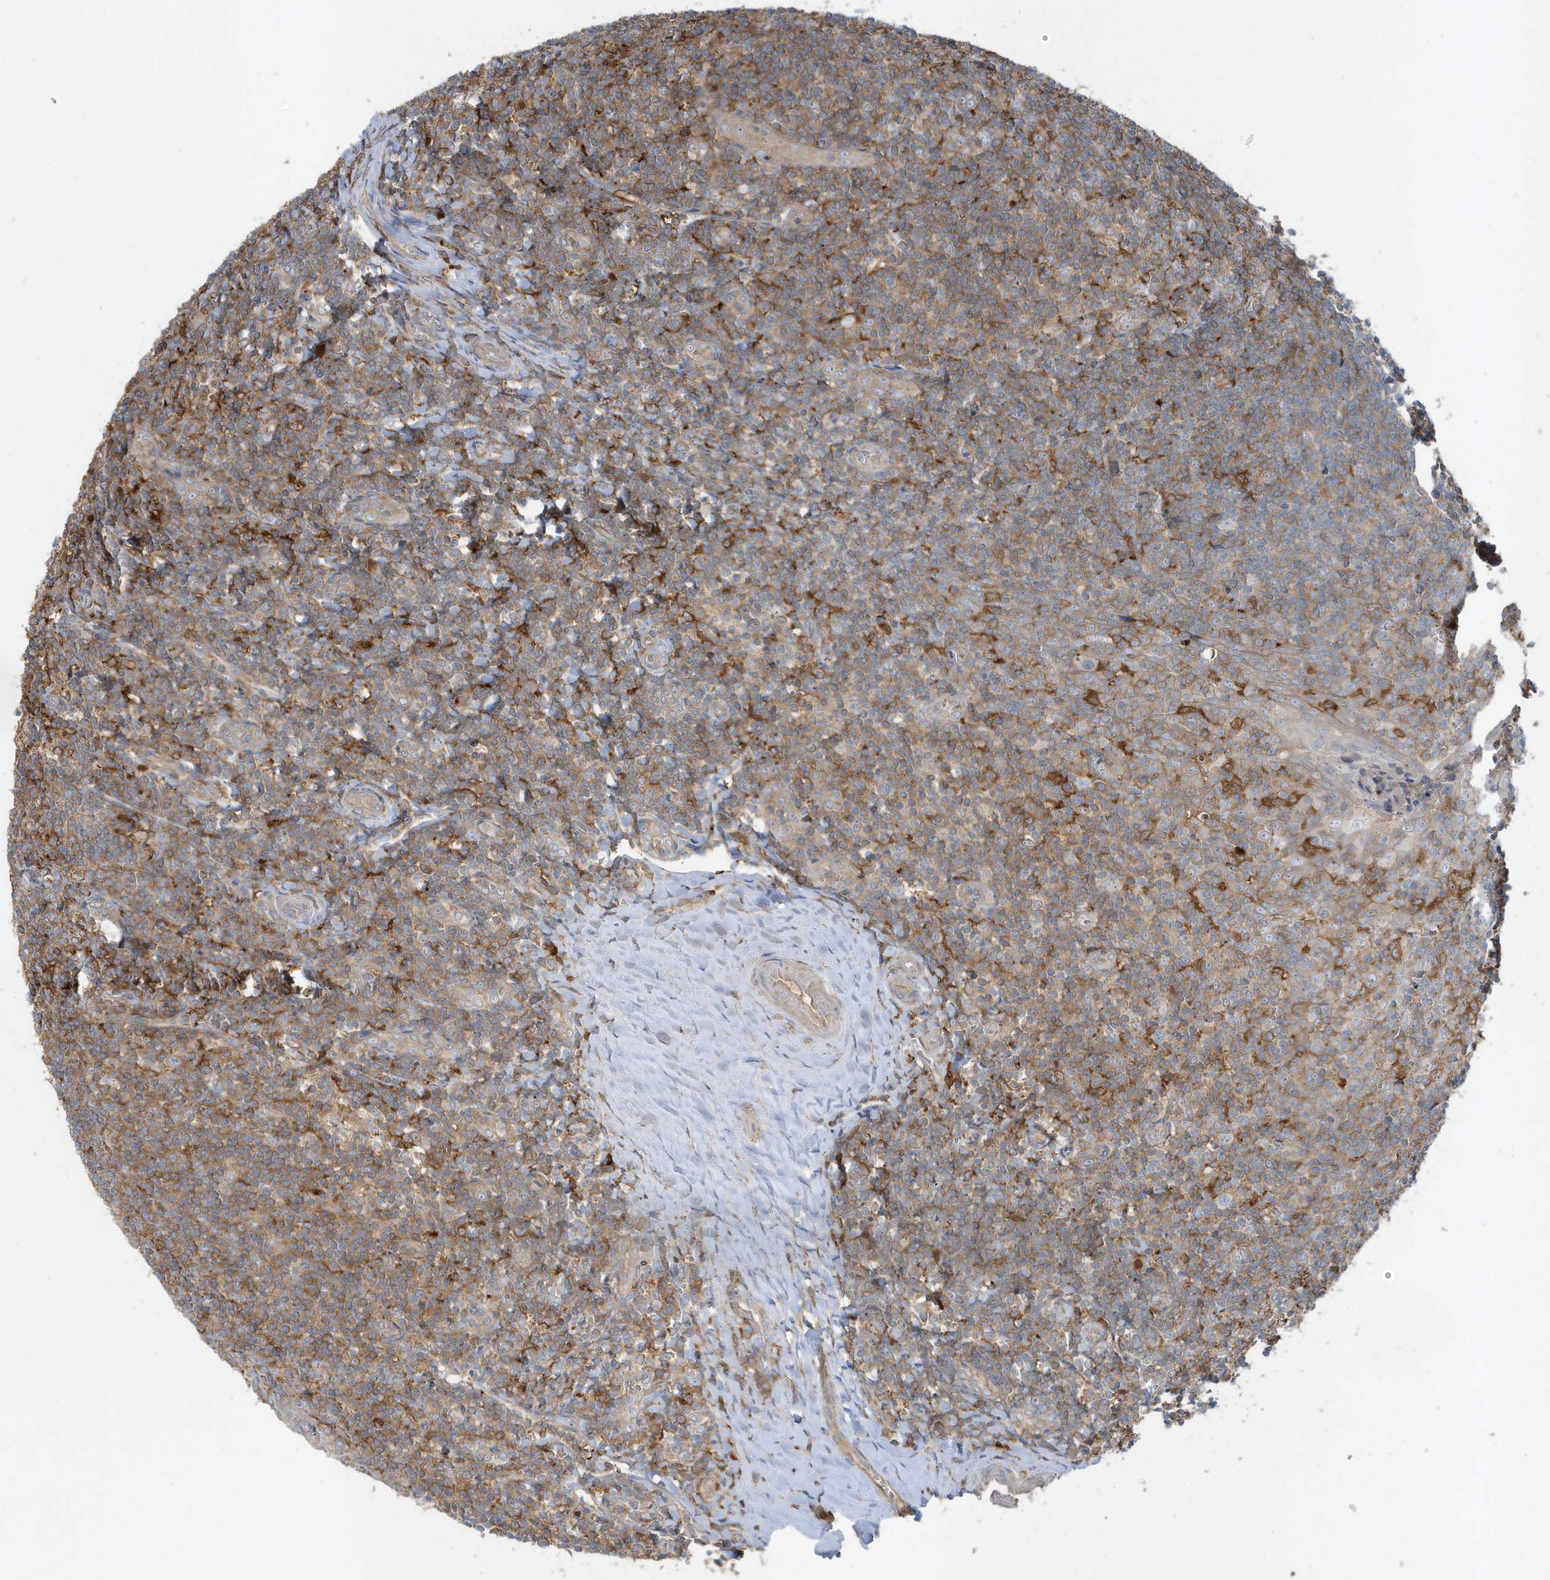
{"staining": {"intensity": "weak", "quantity": ">75%", "location": "cytoplasmic/membranous"}, "tissue": "tonsil", "cell_type": "Germinal center cells", "image_type": "normal", "snomed": [{"axis": "morphology", "description": "Normal tissue, NOS"}, {"axis": "topography", "description": "Tonsil"}], "caption": "Immunohistochemistry (IHC) (DAB) staining of normal human tonsil reveals weak cytoplasmic/membranous protein positivity in about >75% of germinal center cells.", "gene": "ABTB1", "patient": {"sex": "male", "age": 27}}